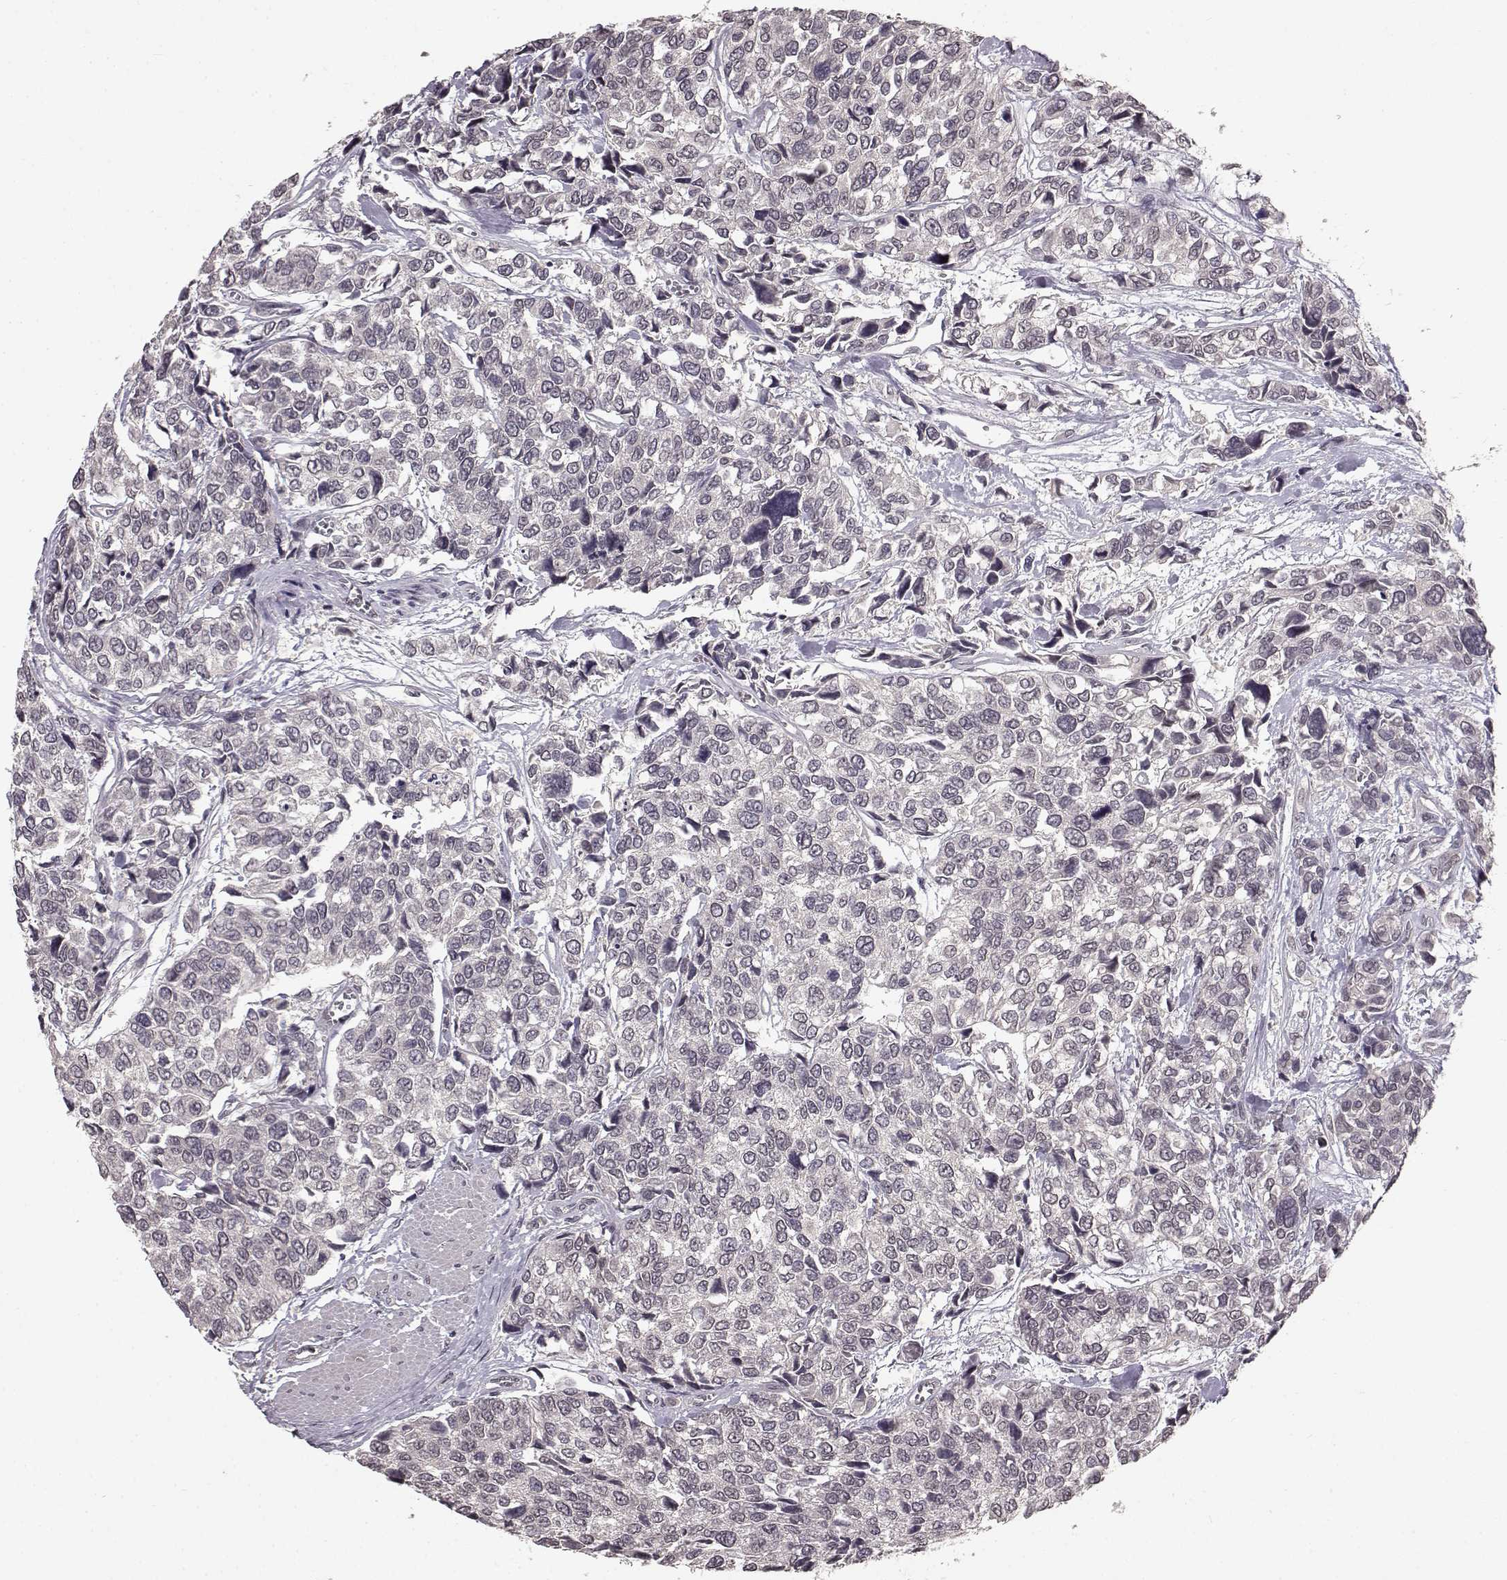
{"staining": {"intensity": "negative", "quantity": "none", "location": "none"}, "tissue": "urothelial cancer", "cell_type": "Tumor cells", "image_type": "cancer", "snomed": [{"axis": "morphology", "description": "Urothelial carcinoma, High grade"}, {"axis": "topography", "description": "Urinary bladder"}], "caption": "Immunohistochemical staining of human urothelial carcinoma (high-grade) demonstrates no significant positivity in tumor cells.", "gene": "NTRK2", "patient": {"sex": "male", "age": 77}}